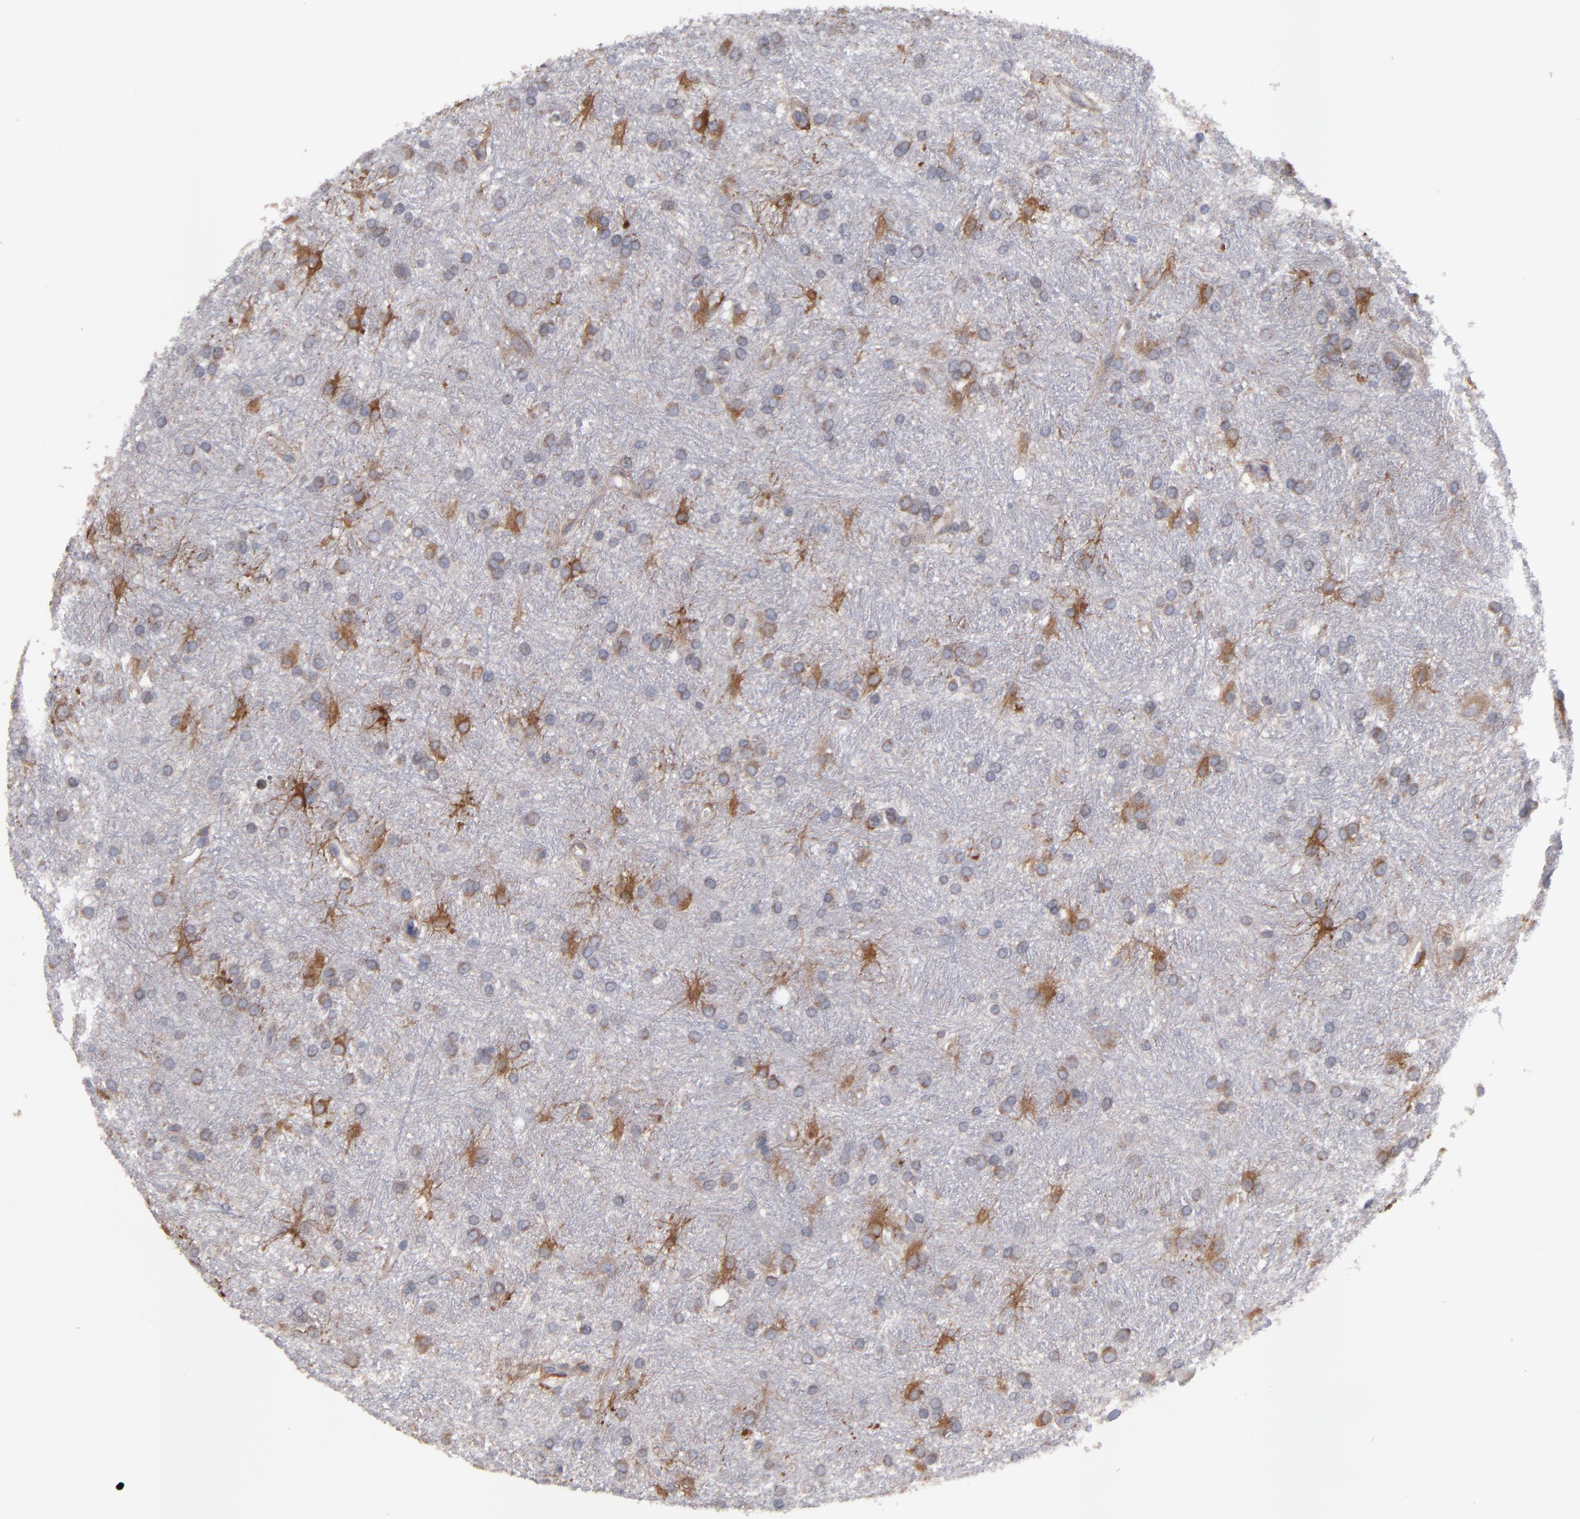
{"staining": {"intensity": "moderate", "quantity": "25%-75%", "location": "cytoplasmic/membranous"}, "tissue": "glioma", "cell_type": "Tumor cells", "image_type": "cancer", "snomed": [{"axis": "morphology", "description": "Glioma, malignant, High grade"}, {"axis": "topography", "description": "Brain"}], "caption": "Human glioma stained with a brown dye displays moderate cytoplasmic/membranous positive staining in approximately 25%-75% of tumor cells.", "gene": "SND1", "patient": {"sex": "female", "age": 50}}